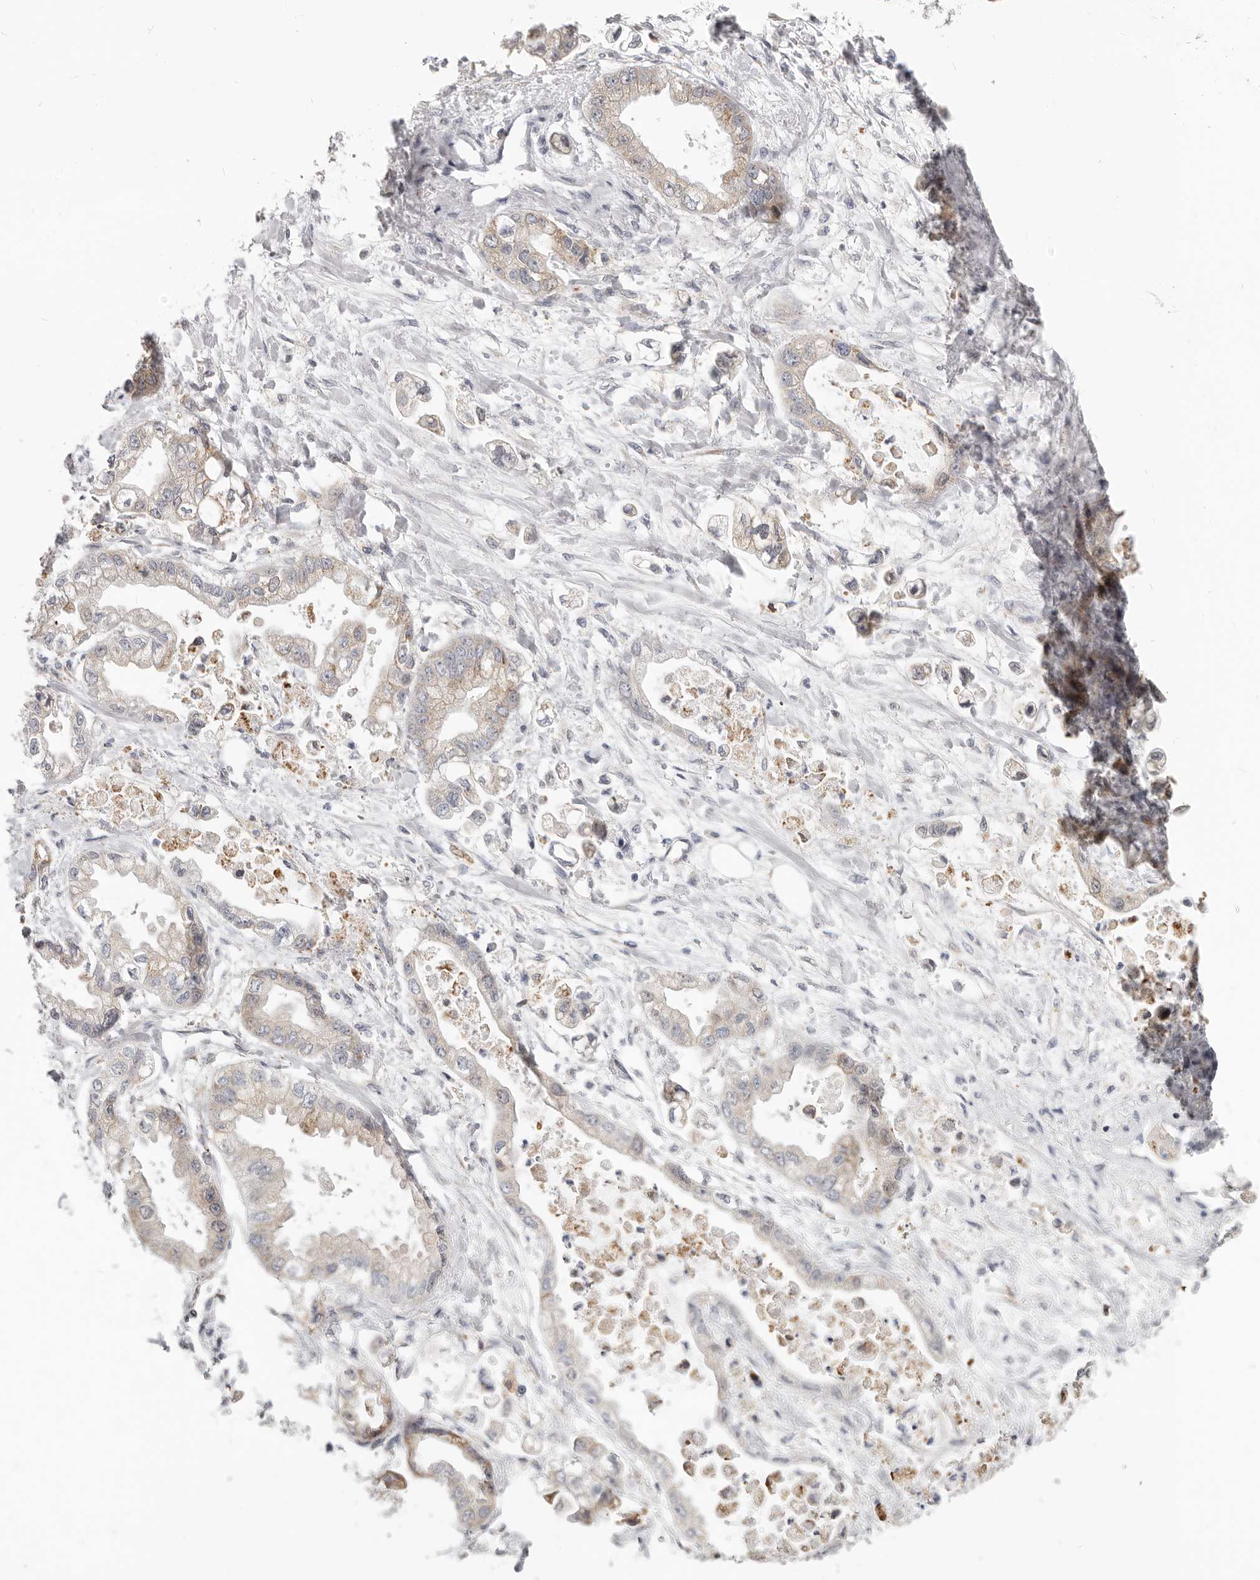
{"staining": {"intensity": "moderate", "quantity": "<25%", "location": "cytoplasmic/membranous"}, "tissue": "stomach cancer", "cell_type": "Tumor cells", "image_type": "cancer", "snomed": [{"axis": "morphology", "description": "Adenocarcinoma, NOS"}, {"axis": "topography", "description": "Stomach"}], "caption": "An immunohistochemistry (IHC) photomicrograph of neoplastic tissue is shown. Protein staining in brown shows moderate cytoplasmic/membranous positivity in stomach cancer (adenocarcinoma) within tumor cells.", "gene": "IL32", "patient": {"sex": "male", "age": 62}}